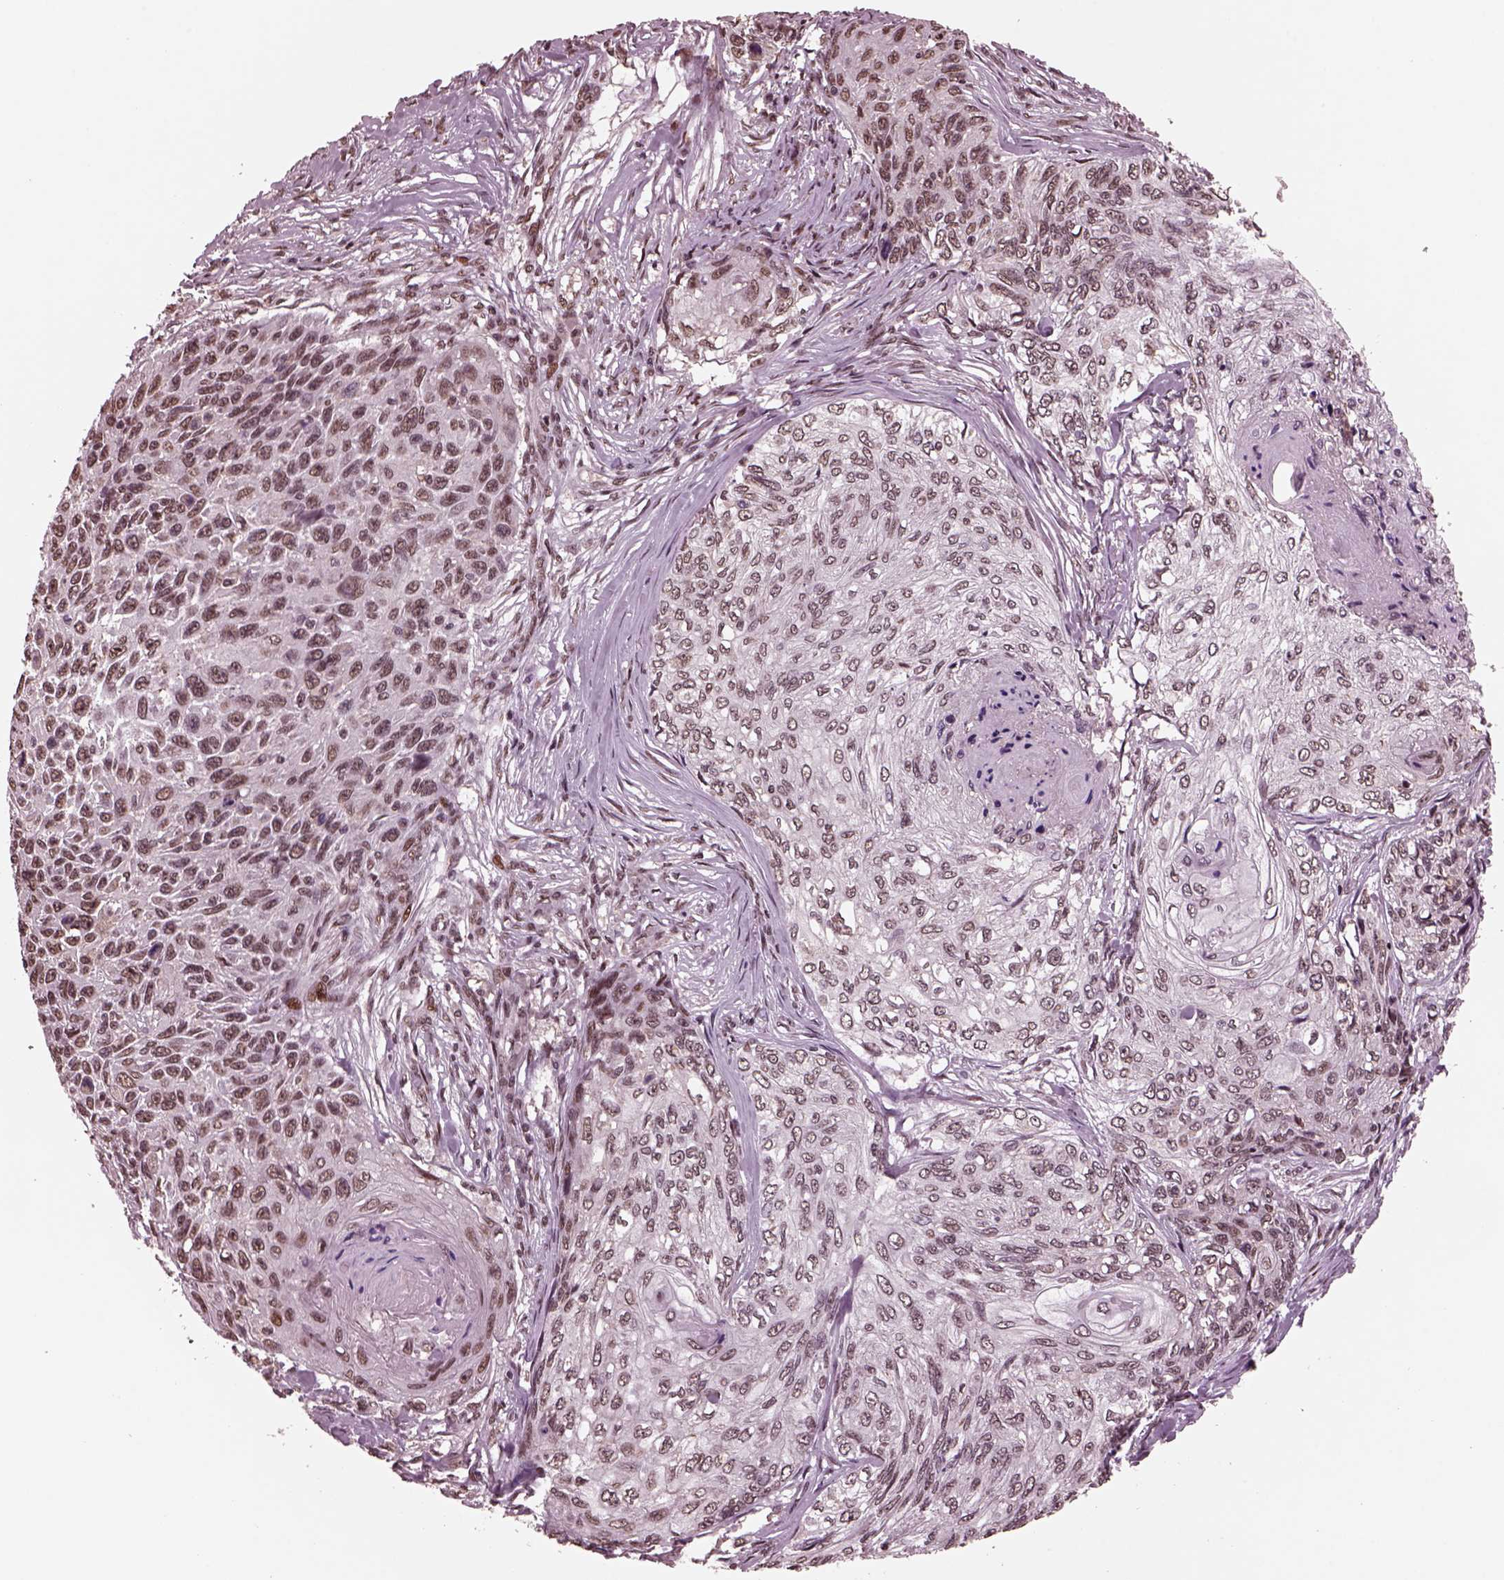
{"staining": {"intensity": "weak", "quantity": "25%-75%", "location": "nuclear"}, "tissue": "skin cancer", "cell_type": "Tumor cells", "image_type": "cancer", "snomed": [{"axis": "morphology", "description": "Squamous cell carcinoma, NOS"}, {"axis": "topography", "description": "Skin"}], "caption": "Tumor cells display low levels of weak nuclear staining in approximately 25%-75% of cells in human skin squamous cell carcinoma.", "gene": "NAP1L5", "patient": {"sex": "male", "age": 92}}